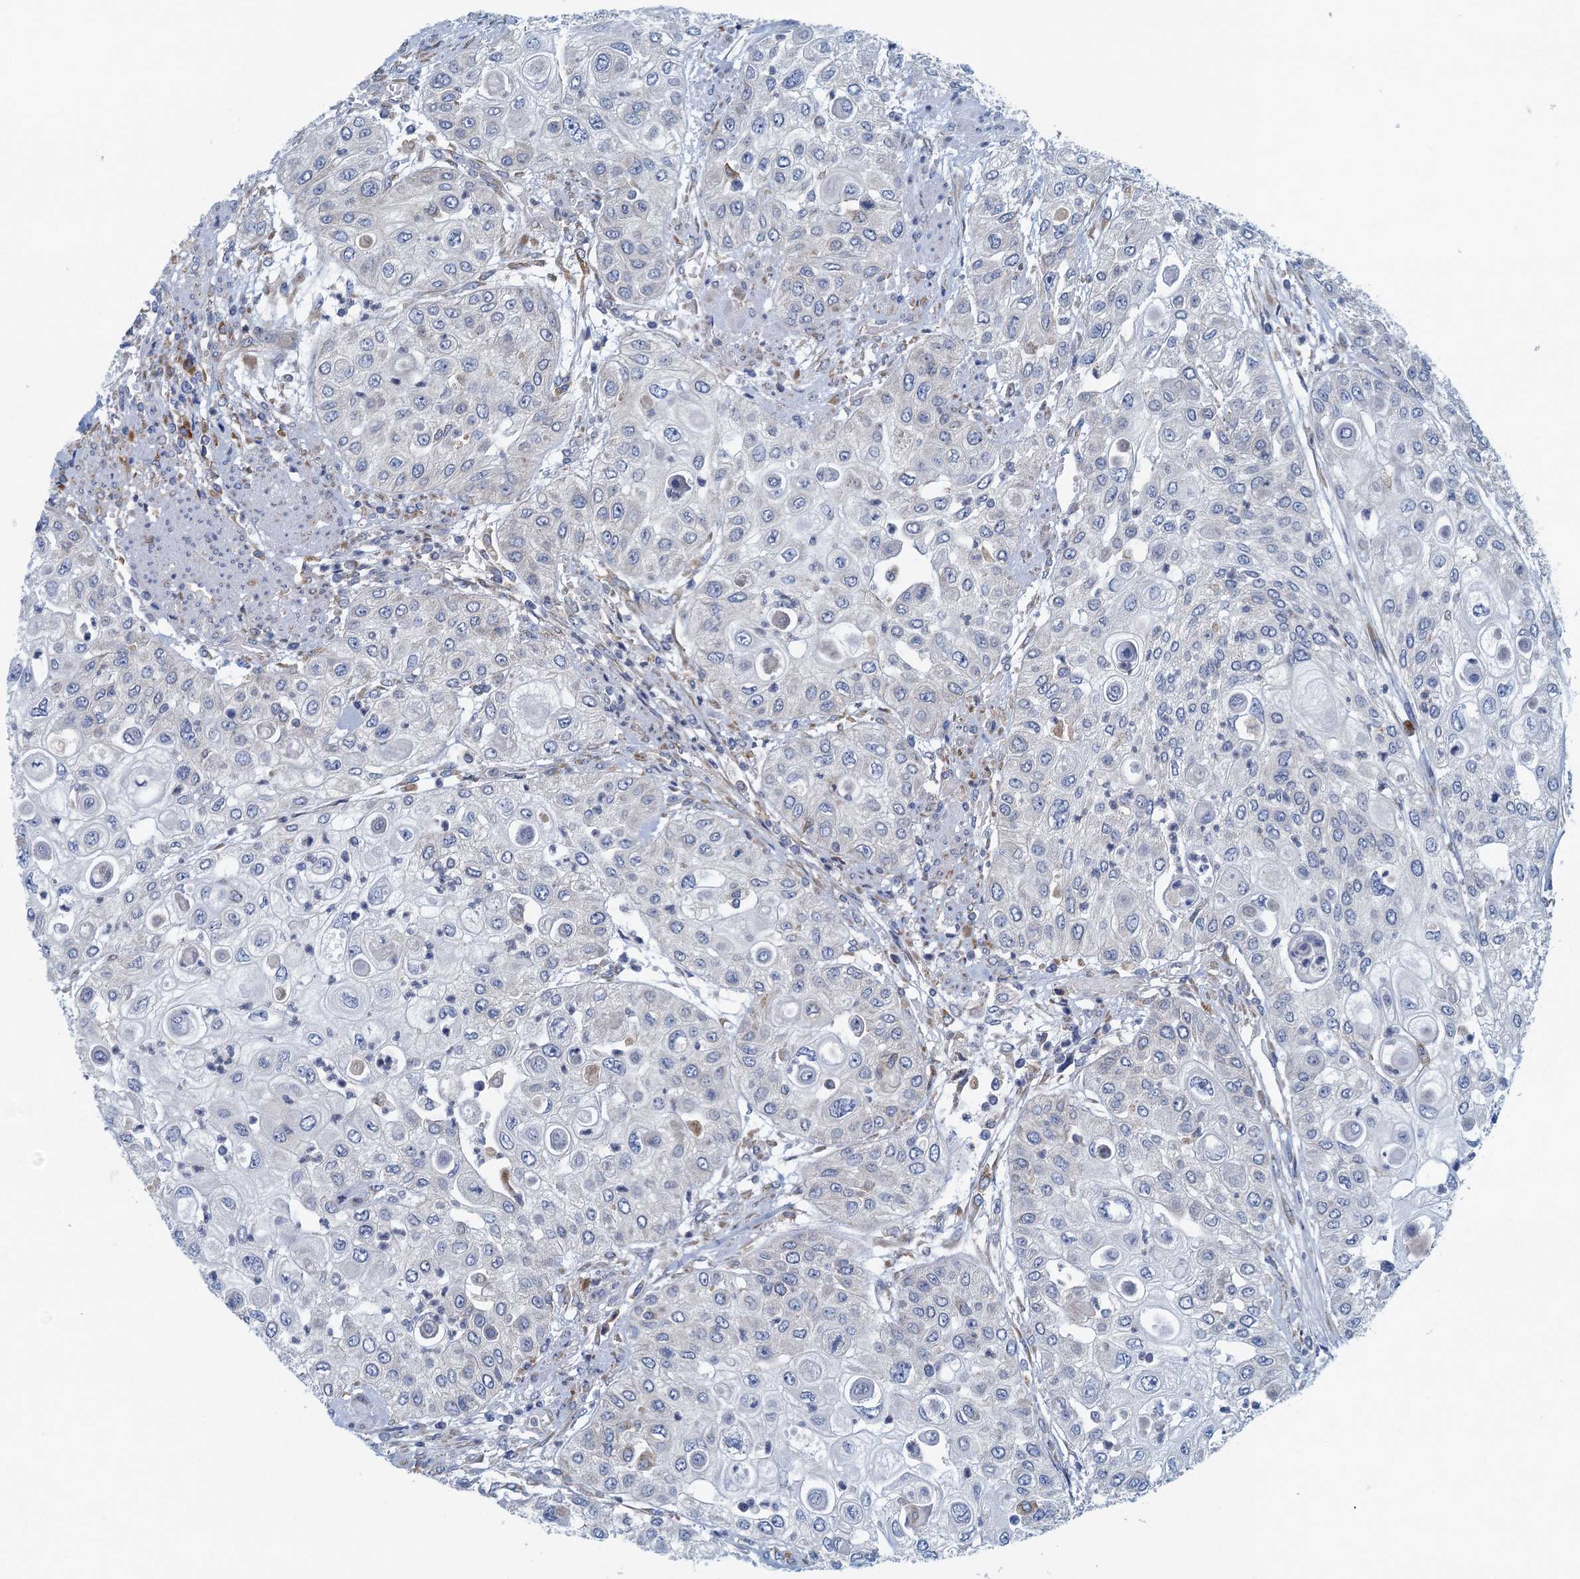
{"staining": {"intensity": "negative", "quantity": "none", "location": "none"}, "tissue": "urothelial cancer", "cell_type": "Tumor cells", "image_type": "cancer", "snomed": [{"axis": "morphology", "description": "Urothelial carcinoma, High grade"}, {"axis": "topography", "description": "Urinary bladder"}], "caption": "Tumor cells are negative for brown protein staining in high-grade urothelial carcinoma.", "gene": "MYDGF", "patient": {"sex": "female", "age": 79}}